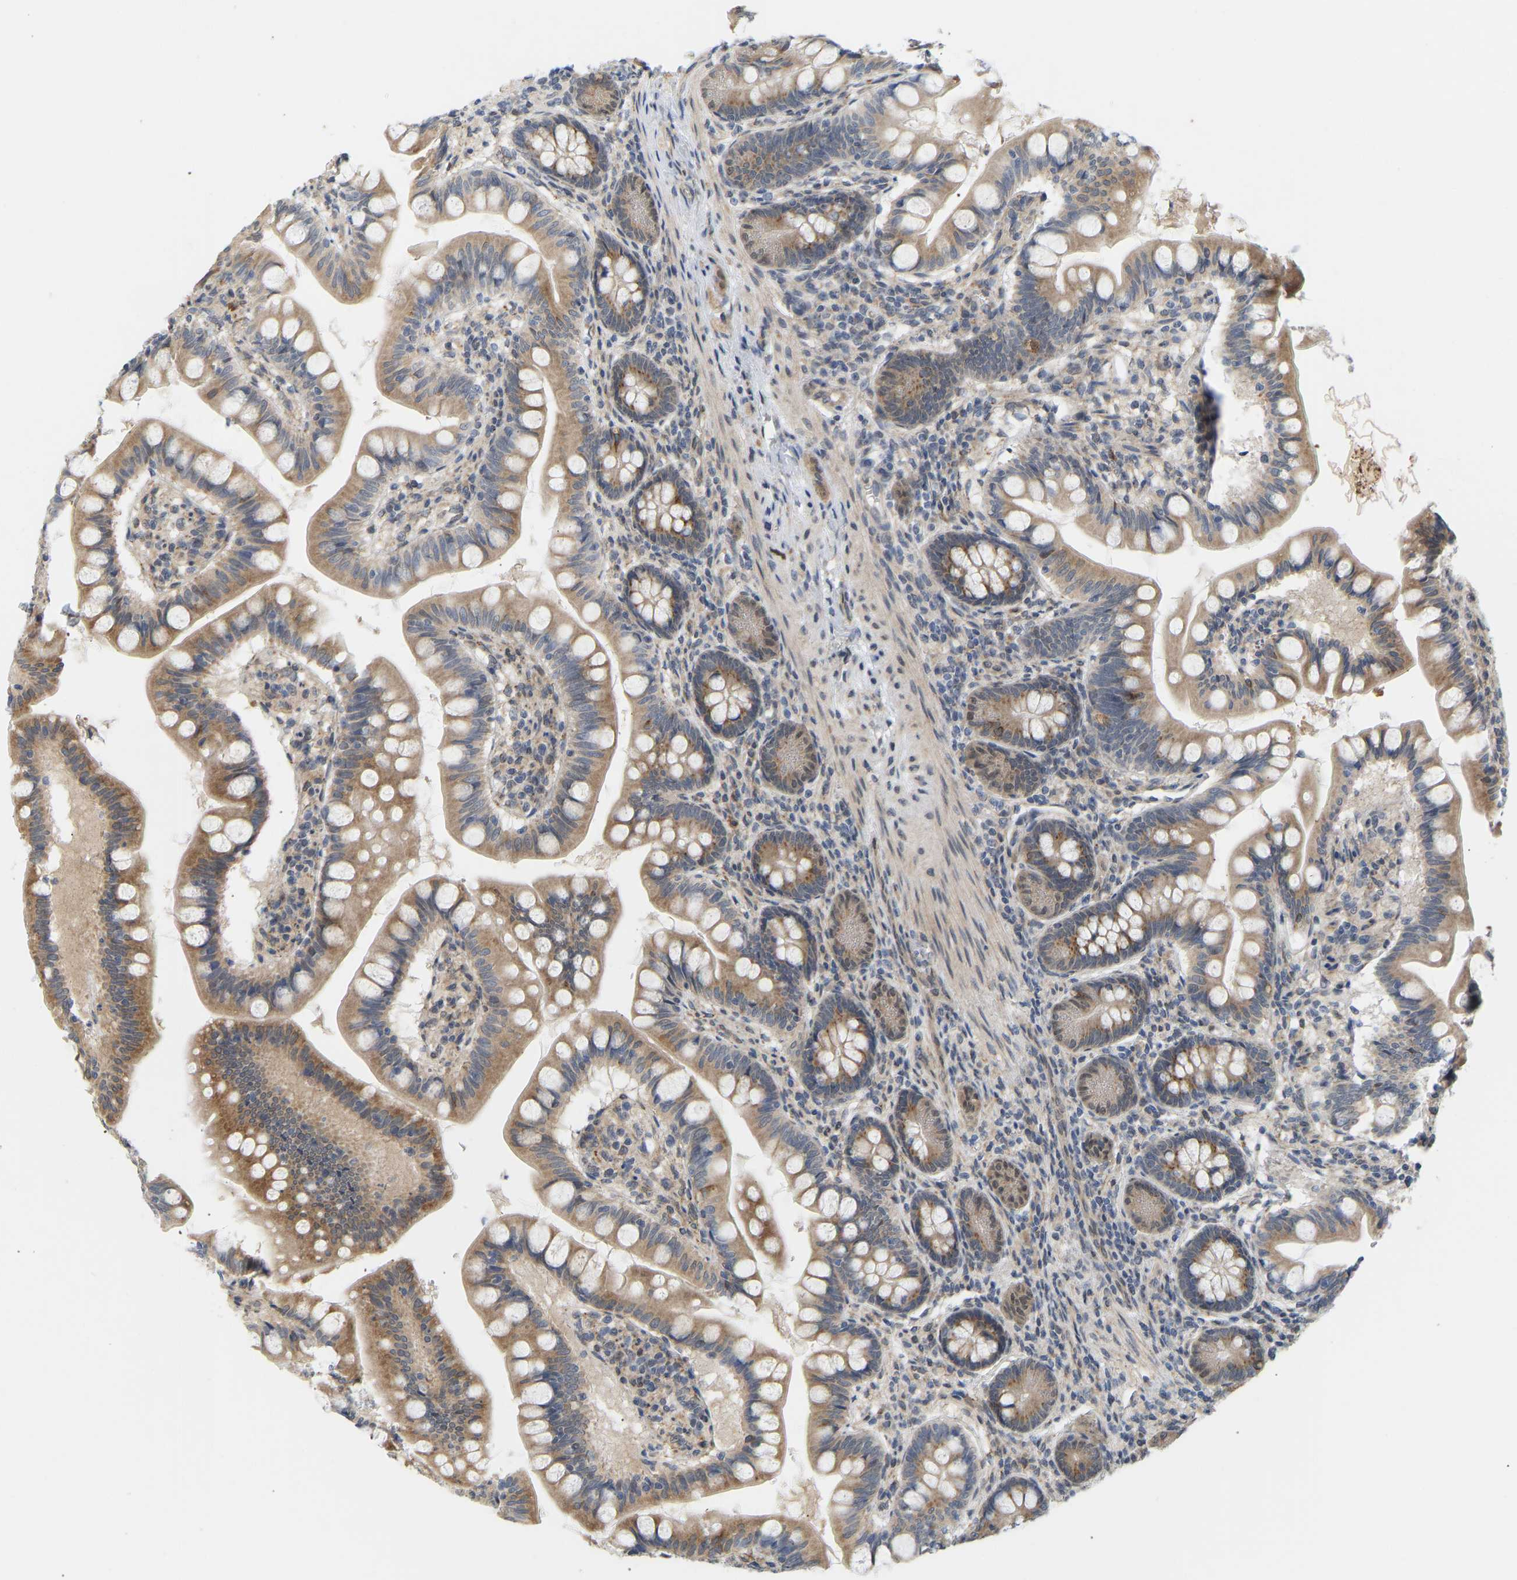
{"staining": {"intensity": "moderate", "quantity": ">75%", "location": "cytoplasmic/membranous"}, "tissue": "small intestine", "cell_type": "Glandular cells", "image_type": "normal", "snomed": [{"axis": "morphology", "description": "Normal tissue, NOS"}, {"axis": "topography", "description": "Small intestine"}], "caption": "High-power microscopy captured an IHC histopathology image of normal small intestine, revealing moderate cytoplasmic/membranous expression in approximately >75% of glandular cells.", "gene": "BEND3", "patient": {"sex": "male", "age": 7}}